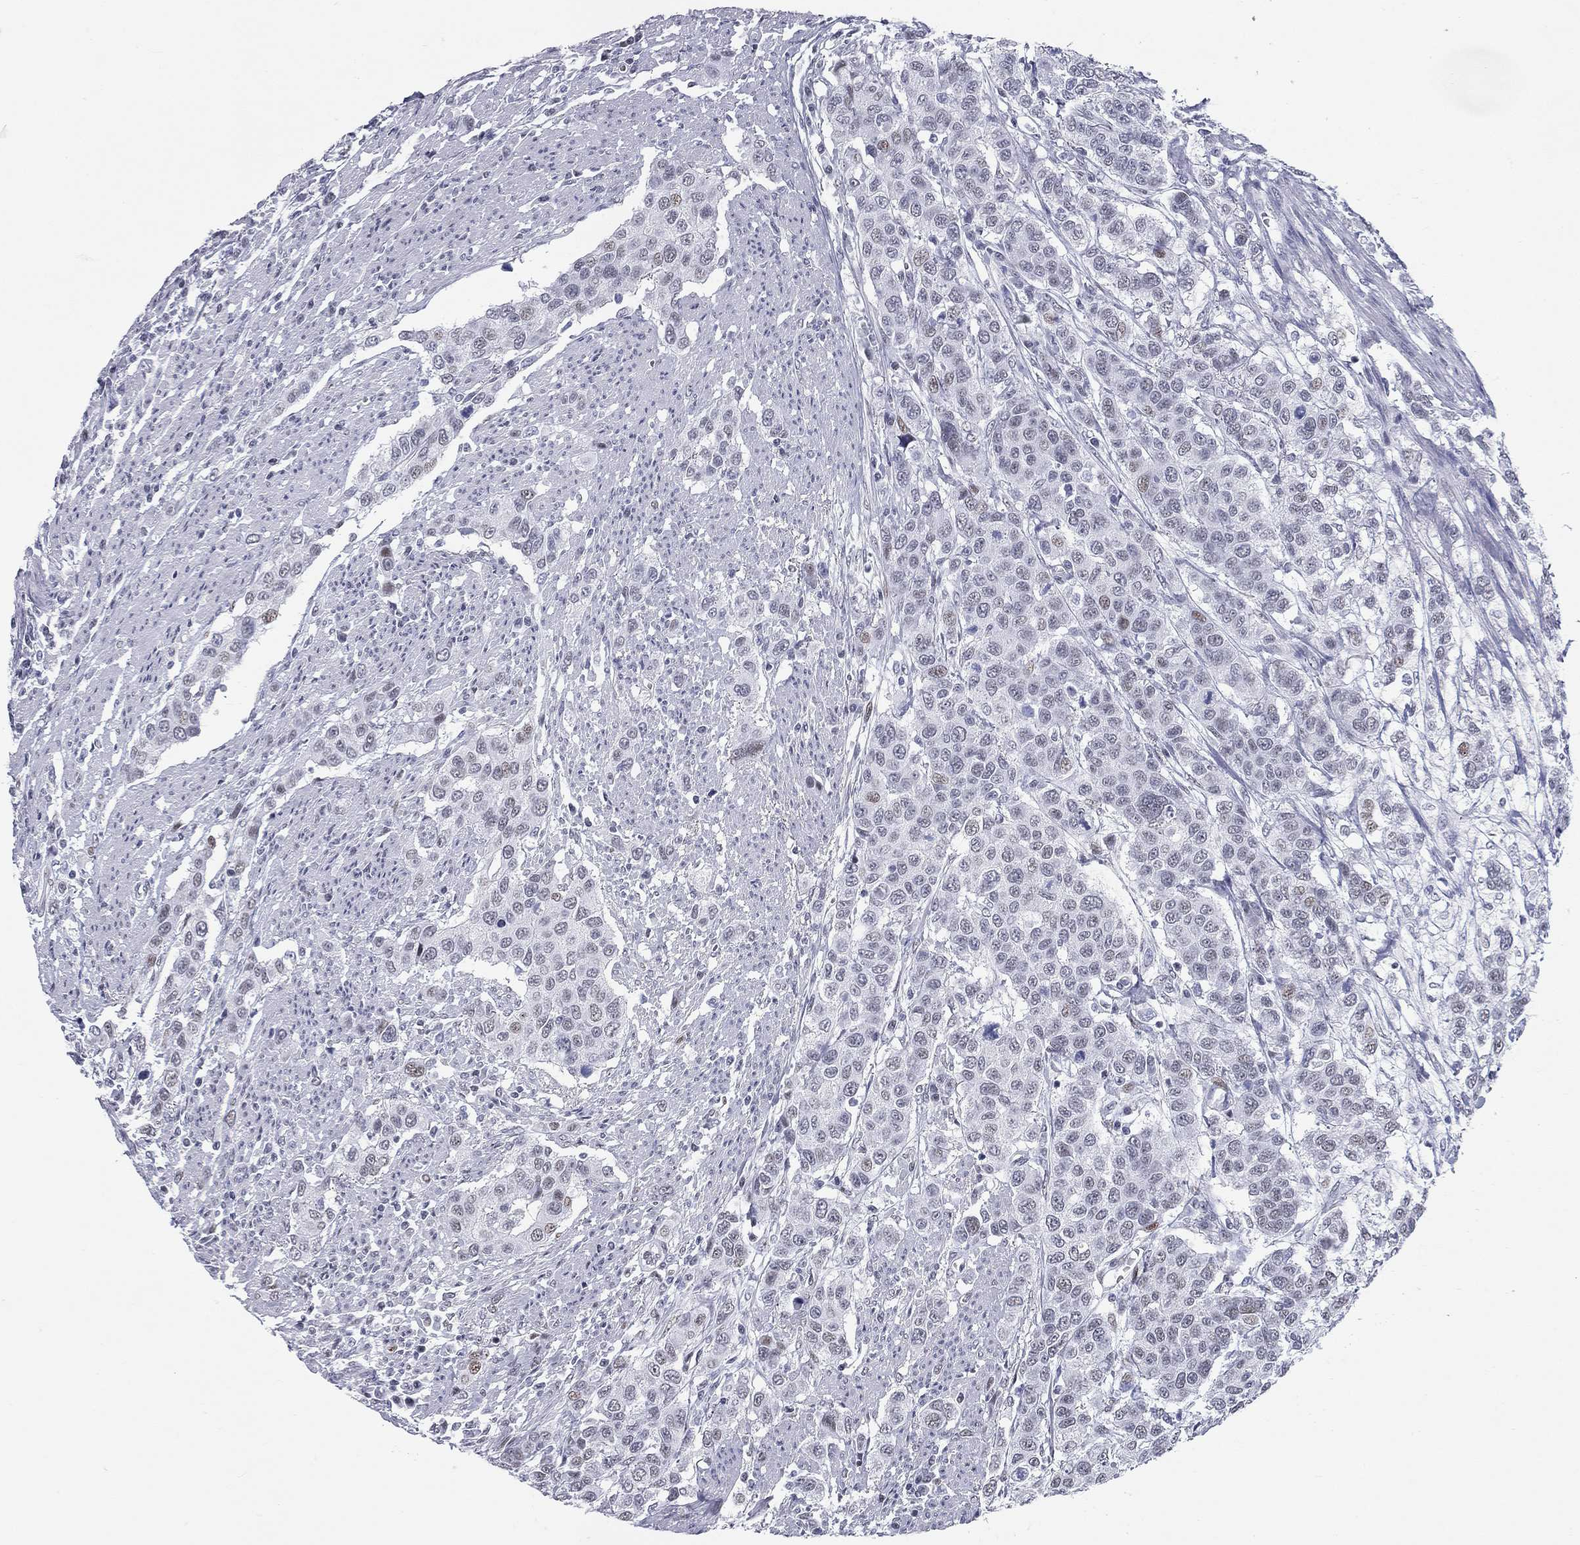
{"staining": {"intensity": "negative", "quantity": "none", "location": "none"}, "tissue": "urothelial cancer", "cell_type": "Tumor cells", "image_type": "cancer", "snomed": [{"axis": "morphology", "description": "Urothelial carcinoma, High grade"}, {"axis": "topography", "description": "Urinary bladder"}], "caption": "An immunohistochemistry (IHC) image of urothelial cancer is shown. There is no staining in tumor cells of urothelial cancer.", "gene": "ASF1B", "patient": {"sex": "female", "age": 58}}